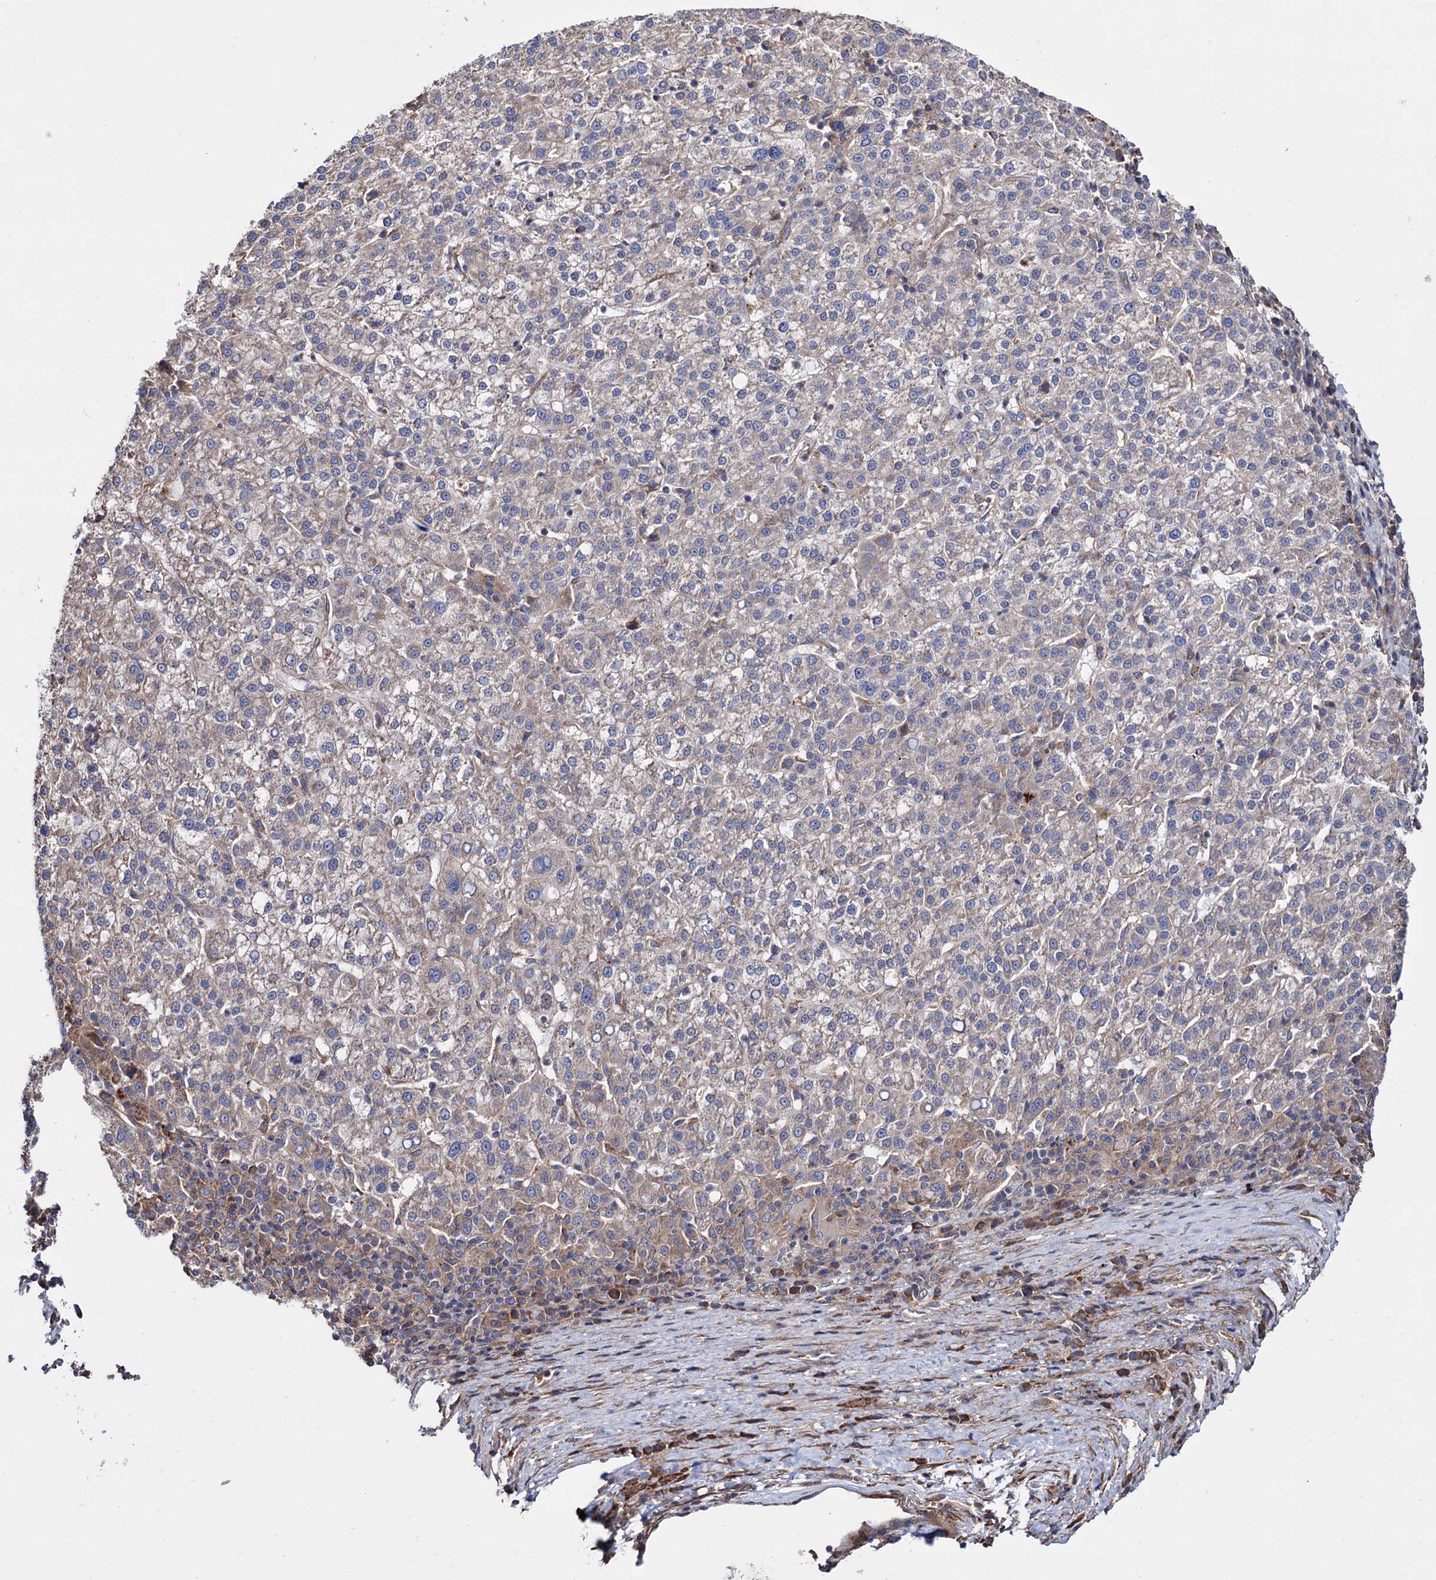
{"staining": {"intensity": "weak", "quantity": "<25%", "location": "cytoplasmic/membranous"}, "tissue": "liver cancer", "cell_type": "Tumor cells", "image_type": "cancer", "snomed": [{"axis": "morphology", "description": "Carcinoma, Hepatocellular, NOS"}, {"axis": "topography", "description": "Liver"}], "caption": "This is an immunohistochemistry (IHC) micrograph of human liver hepatocellular carcinoma. There is no positivity in tumor cells.", "gene": "FERMT2", "patient": {"sex": "female", "age": 58}}